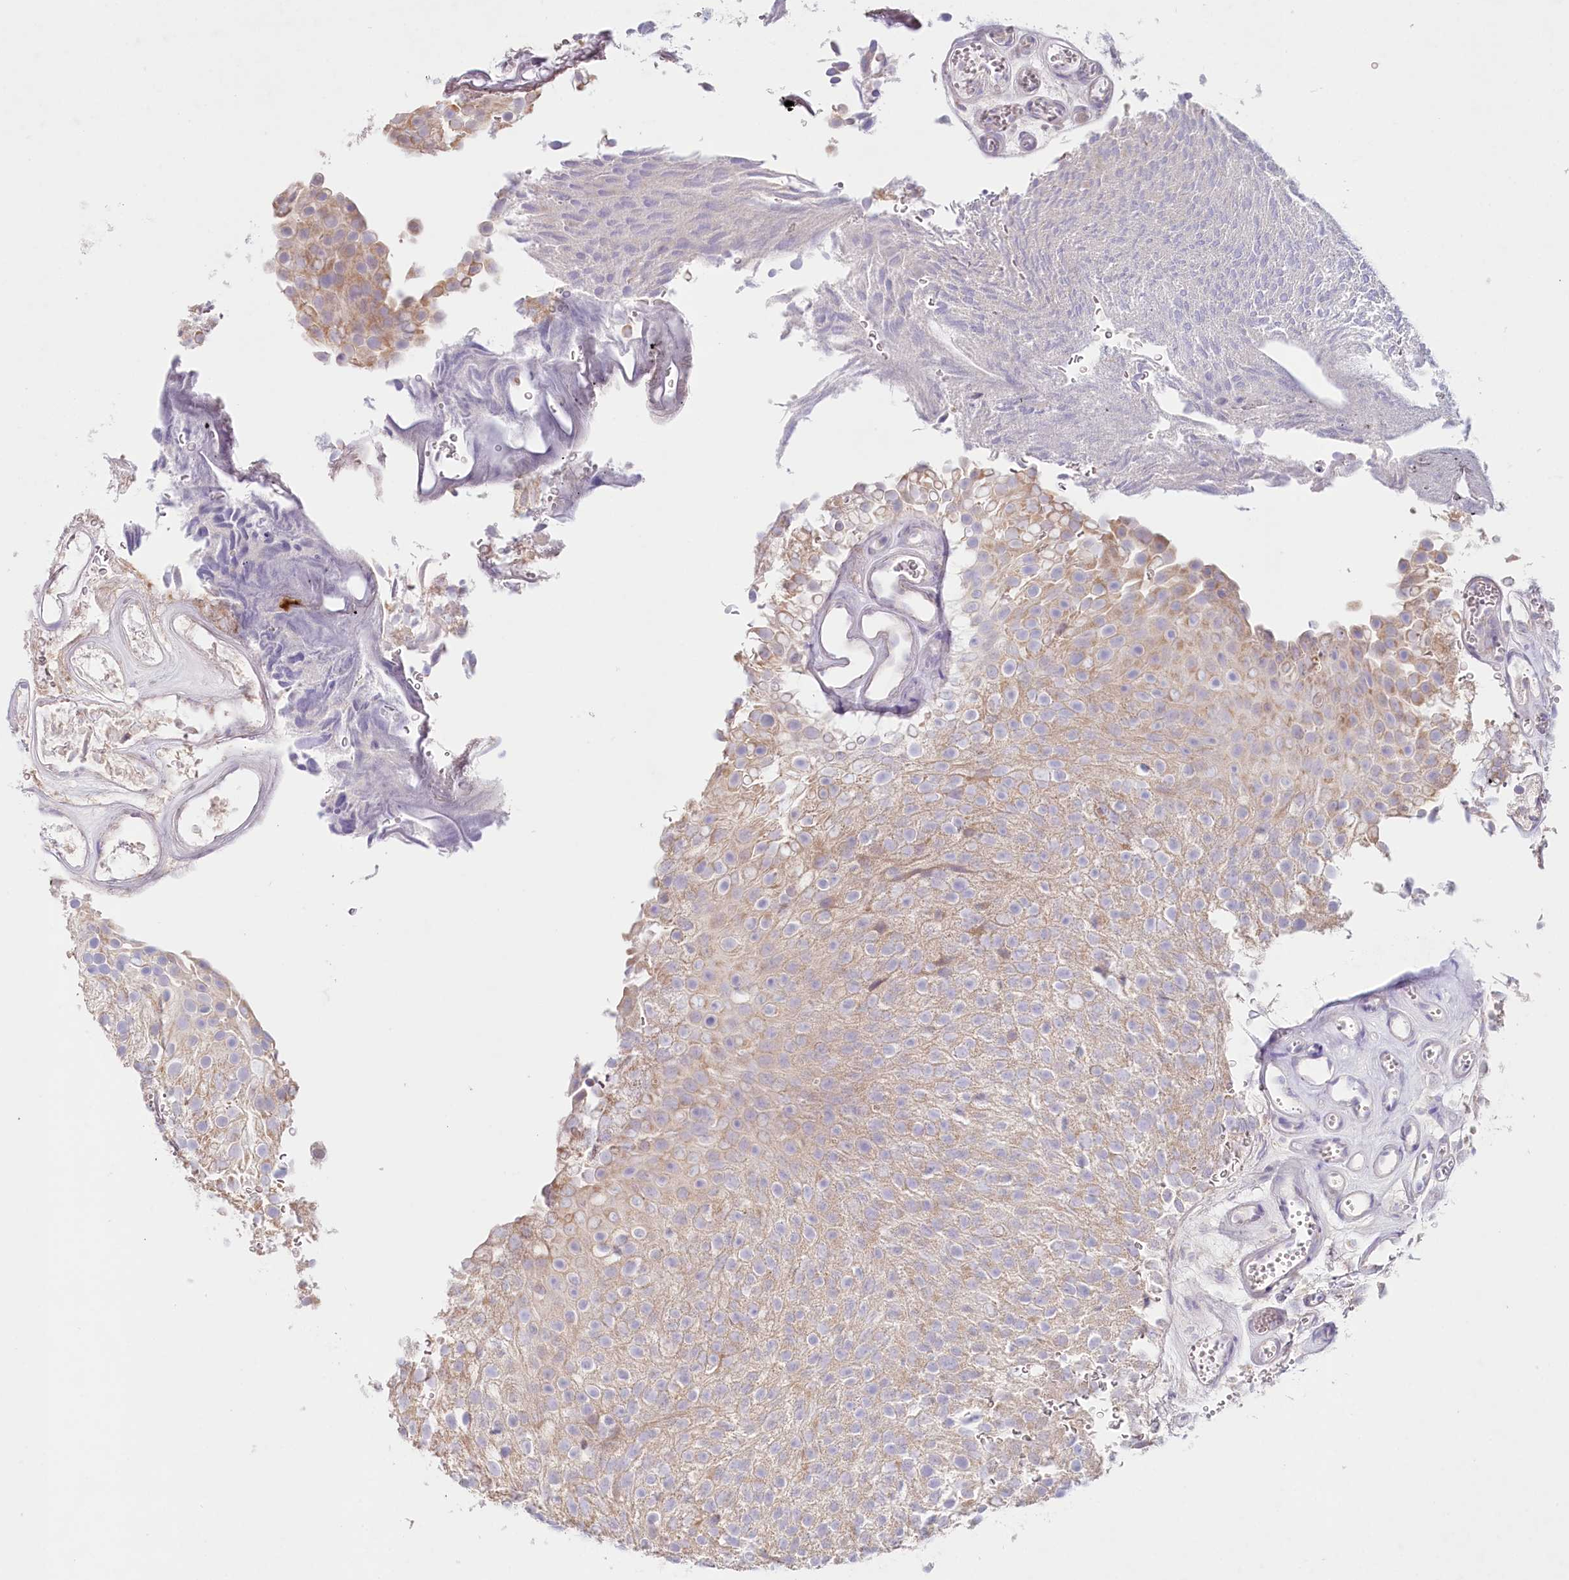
{"staining": {"intensity": "weak", "quantity": ">75%", "location": "cytoplasmic/membranous"}, "tissue": "urothelial cancer", "cell_type": "Tumor cells", "image_type": "cancer", "snomed": [{"axis": "morphology", "description": "Urothelial carcinoma, Low grade"}, {"axis": "topography", "description": "Urinary bladder"}], "caption": "Immunohistochemistry (IHC) of urothelial carcinoma (low-grade) displays low levels of weak cytoplasmic/membranous expression in about >75% of tumor cells.", "gene": "PSAPL1", "patient": {"sex": "male", "age": 78}}